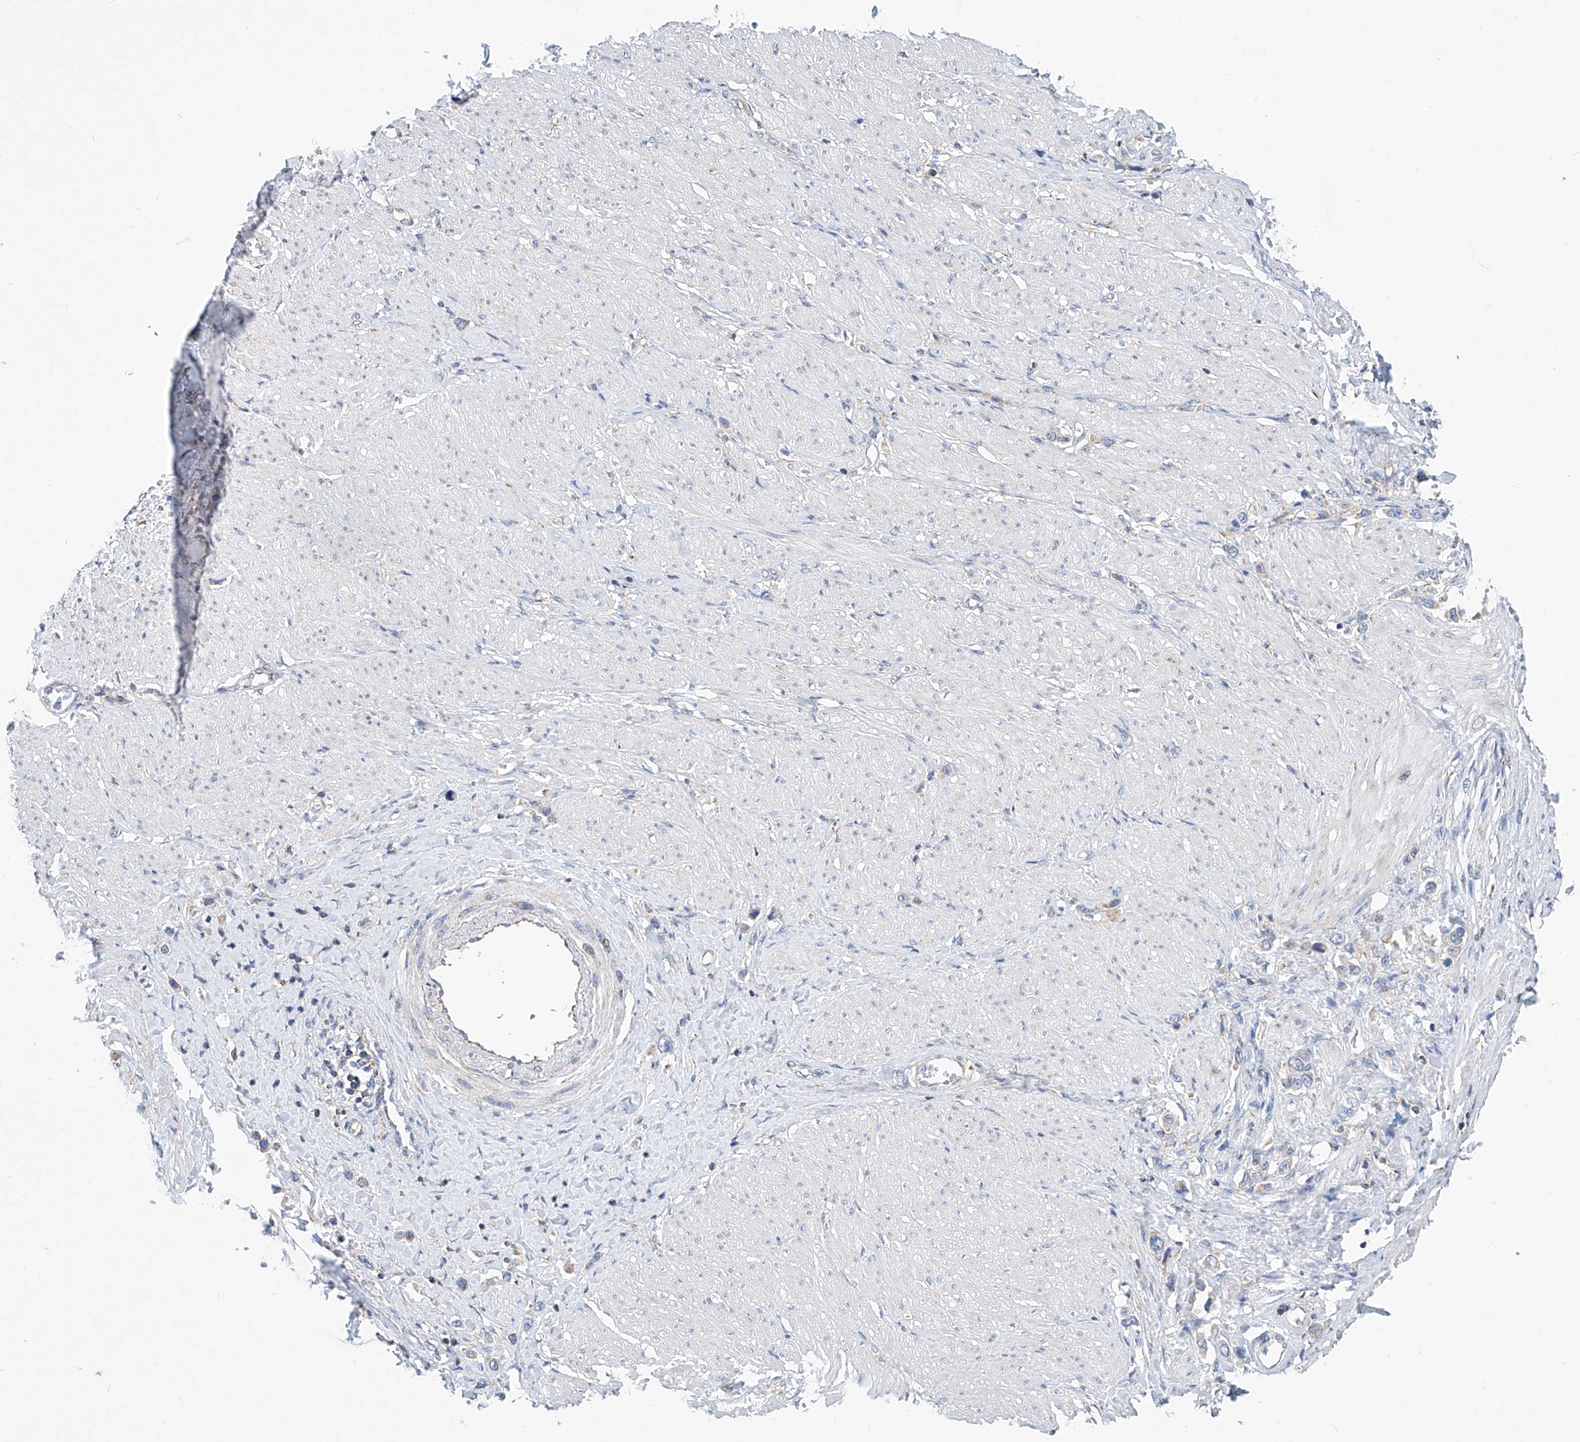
{"staining": {"intensity": "negative", "quantity": "none", "location": "none"}, "tissue": "stomach cancer", "cell_type": "Tumor cells", "image_type": "cancer", "snomed": [{"axis": "morphology", "description": "Adenocarcinoma, NOS"}, {"axis": "topography", "description": "Stomach"}], "caption": "Stomach cancer (adenocarcinoma) stained for a protein using IHC demonstrates no positivity tumor cells.", "gene": "MAD2L1", "patient": {"sex": "female", "age": 65}}